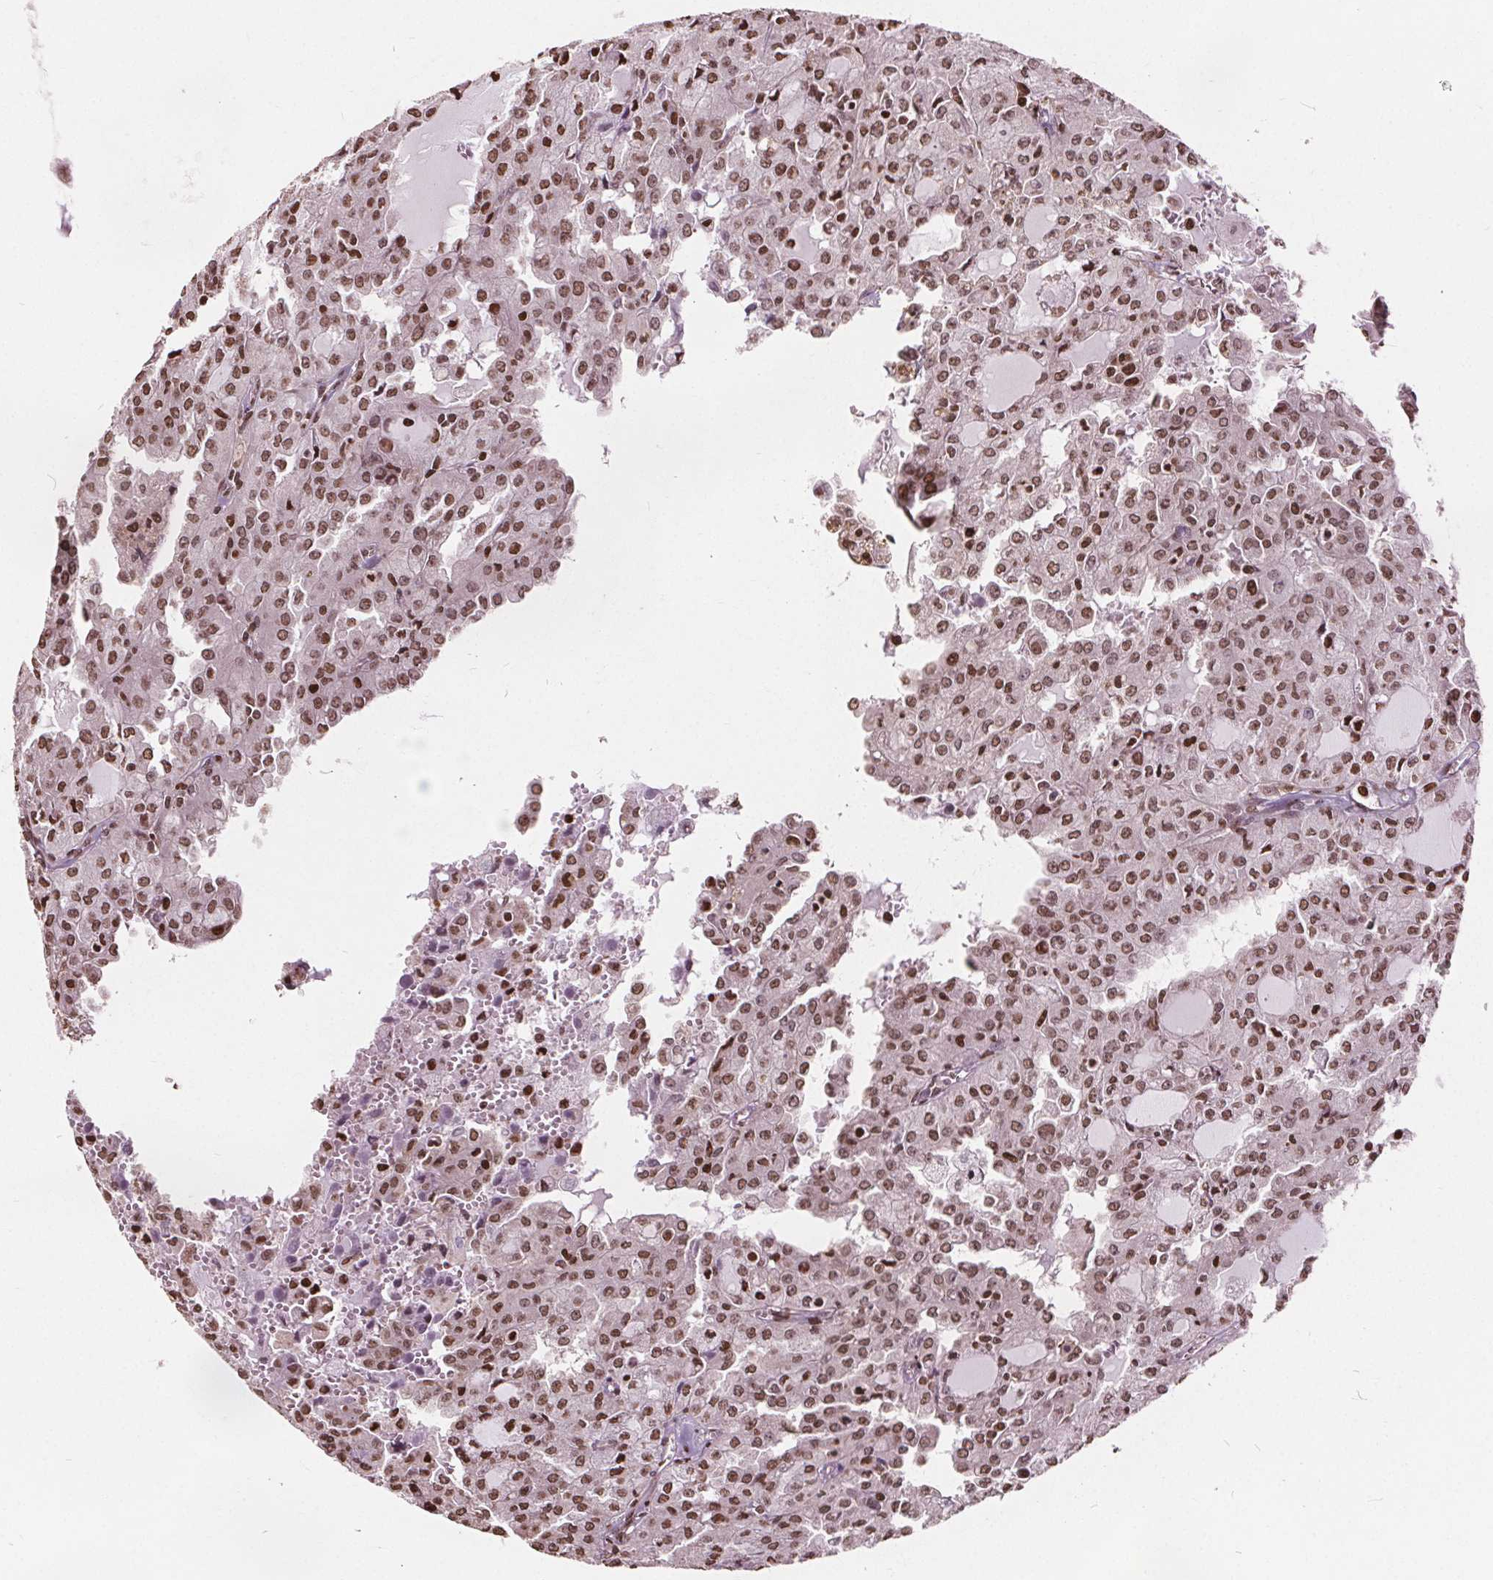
{"staining": {"intensity": "moderate", "quantity": ">75%", "location": "nuclear"}, "tissue": "head and neck cancer", "cell_type": "Tumor cells", "image_type": "cancer", "snomed": [{"axis": "morphology", "description": "Adenocarcinoma, NOS"}, {"axis": "topography", "description": "Head-Neck"}], "caption": "Moderate nuclear staining is appreciated in about >75% of tumor cells in head and neck cancer.", "gene": "ISLR2", "patient": {"sex": "male", "age": 64}}